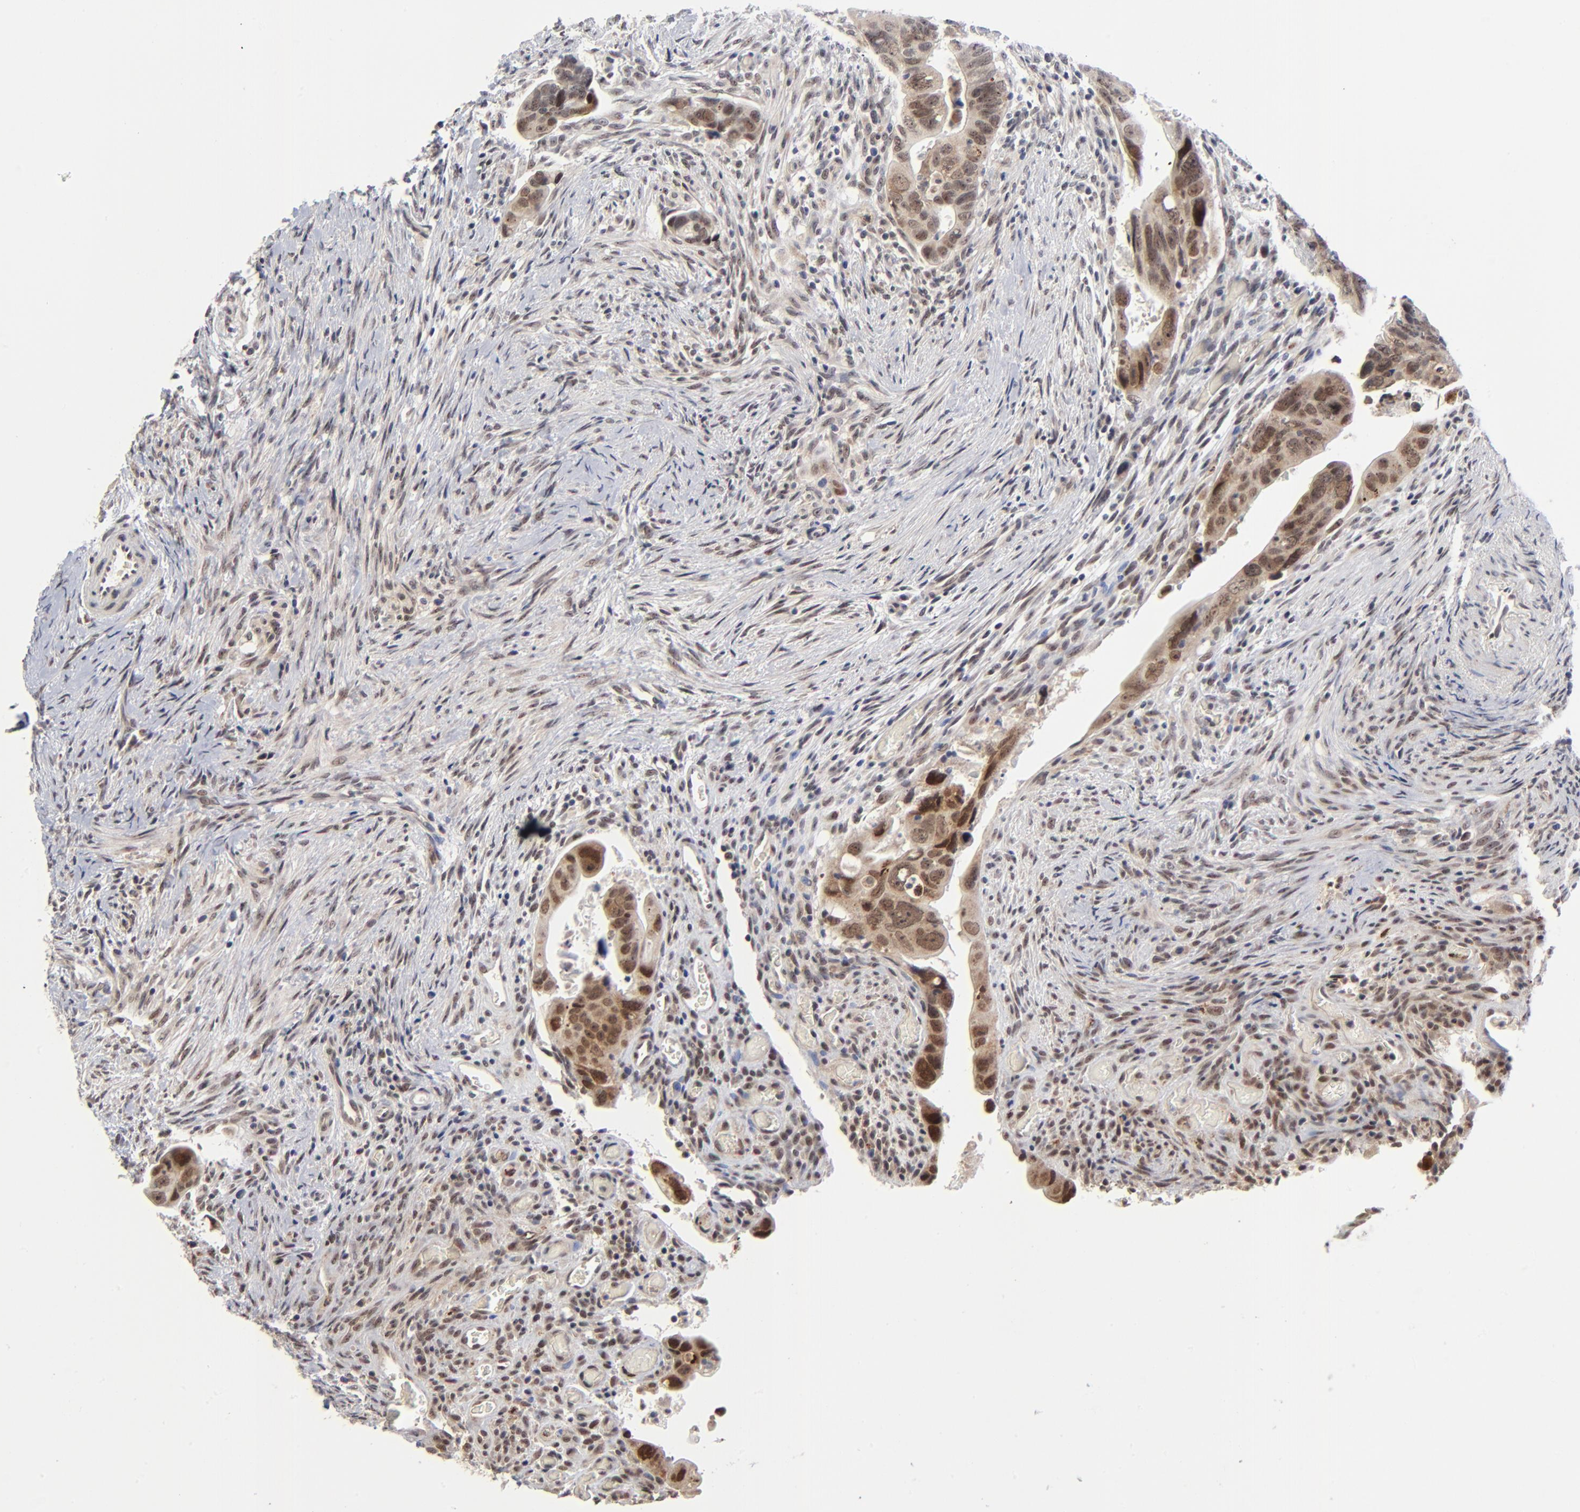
{"staining": {"intensity": "weak", "quantity": ">75%", "location": "cytoplasmic/membranous,nuclear"}, "tissue": "colorectal cancer", "cell_type": "Tumor cells", "image_type": "cancer", "snomed": [{"axis": "morphology", "description": "Adenocarcinoma, NOS"}, {"axis": "topography", "description": "Rectum"}], "caption": "Immunohistochemical staining of human colorectal cancer demonstrates low levels of weak cytoplasmic/membranous and nuclear expression in approximately >75% of tumor cells. The staining was performed using DAB (3,3'-diaminobenzidine) to visualize the protein expression in brown, while the nuclei were stained in blue with hematoxylin (Magnification: 20x).", "gene": "ZNF419", "patient": {"sex": "male", "age": 53}}